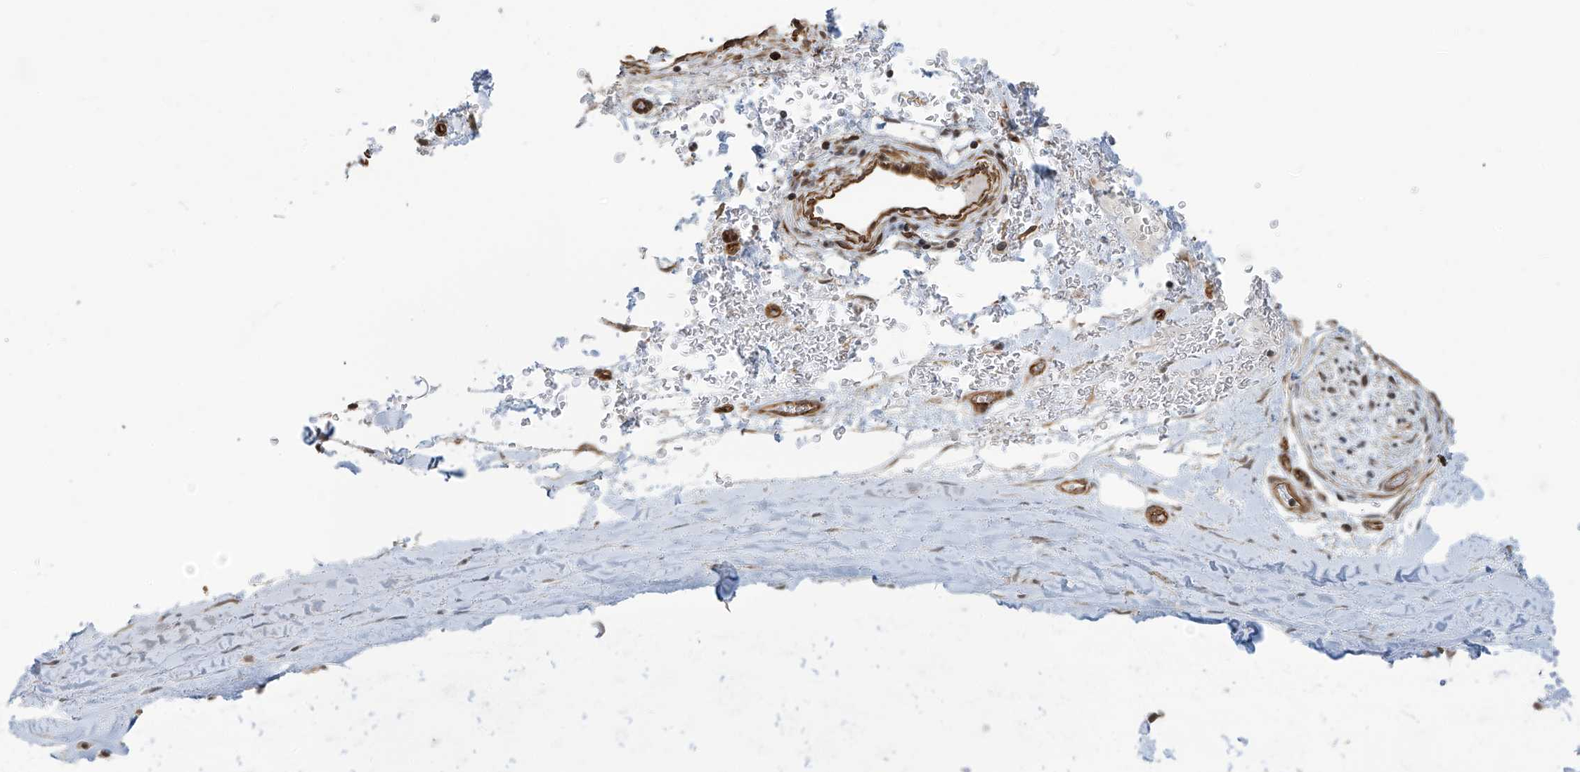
{"staining": {"intensity": "weak", "quantity": ">75%", "location": "cytoplasmic/membranous"}, "tissue": "adipose tissue", "cell_type": "Adipocytes", "image_type": "normal", "snomed": [{"axis": "morphology", "description": "Normal tissue, NOS"}, {"axis": "topography", "description": "Cartilage tissue"}], "caption": "Protein expression analysis of benign adipose tissue reveals weak cytoplasmic/membranous expression in approximately >75% of adipocytes.", "gene": "METAP1D", "patient": {"sex": "female", "age": 63}}